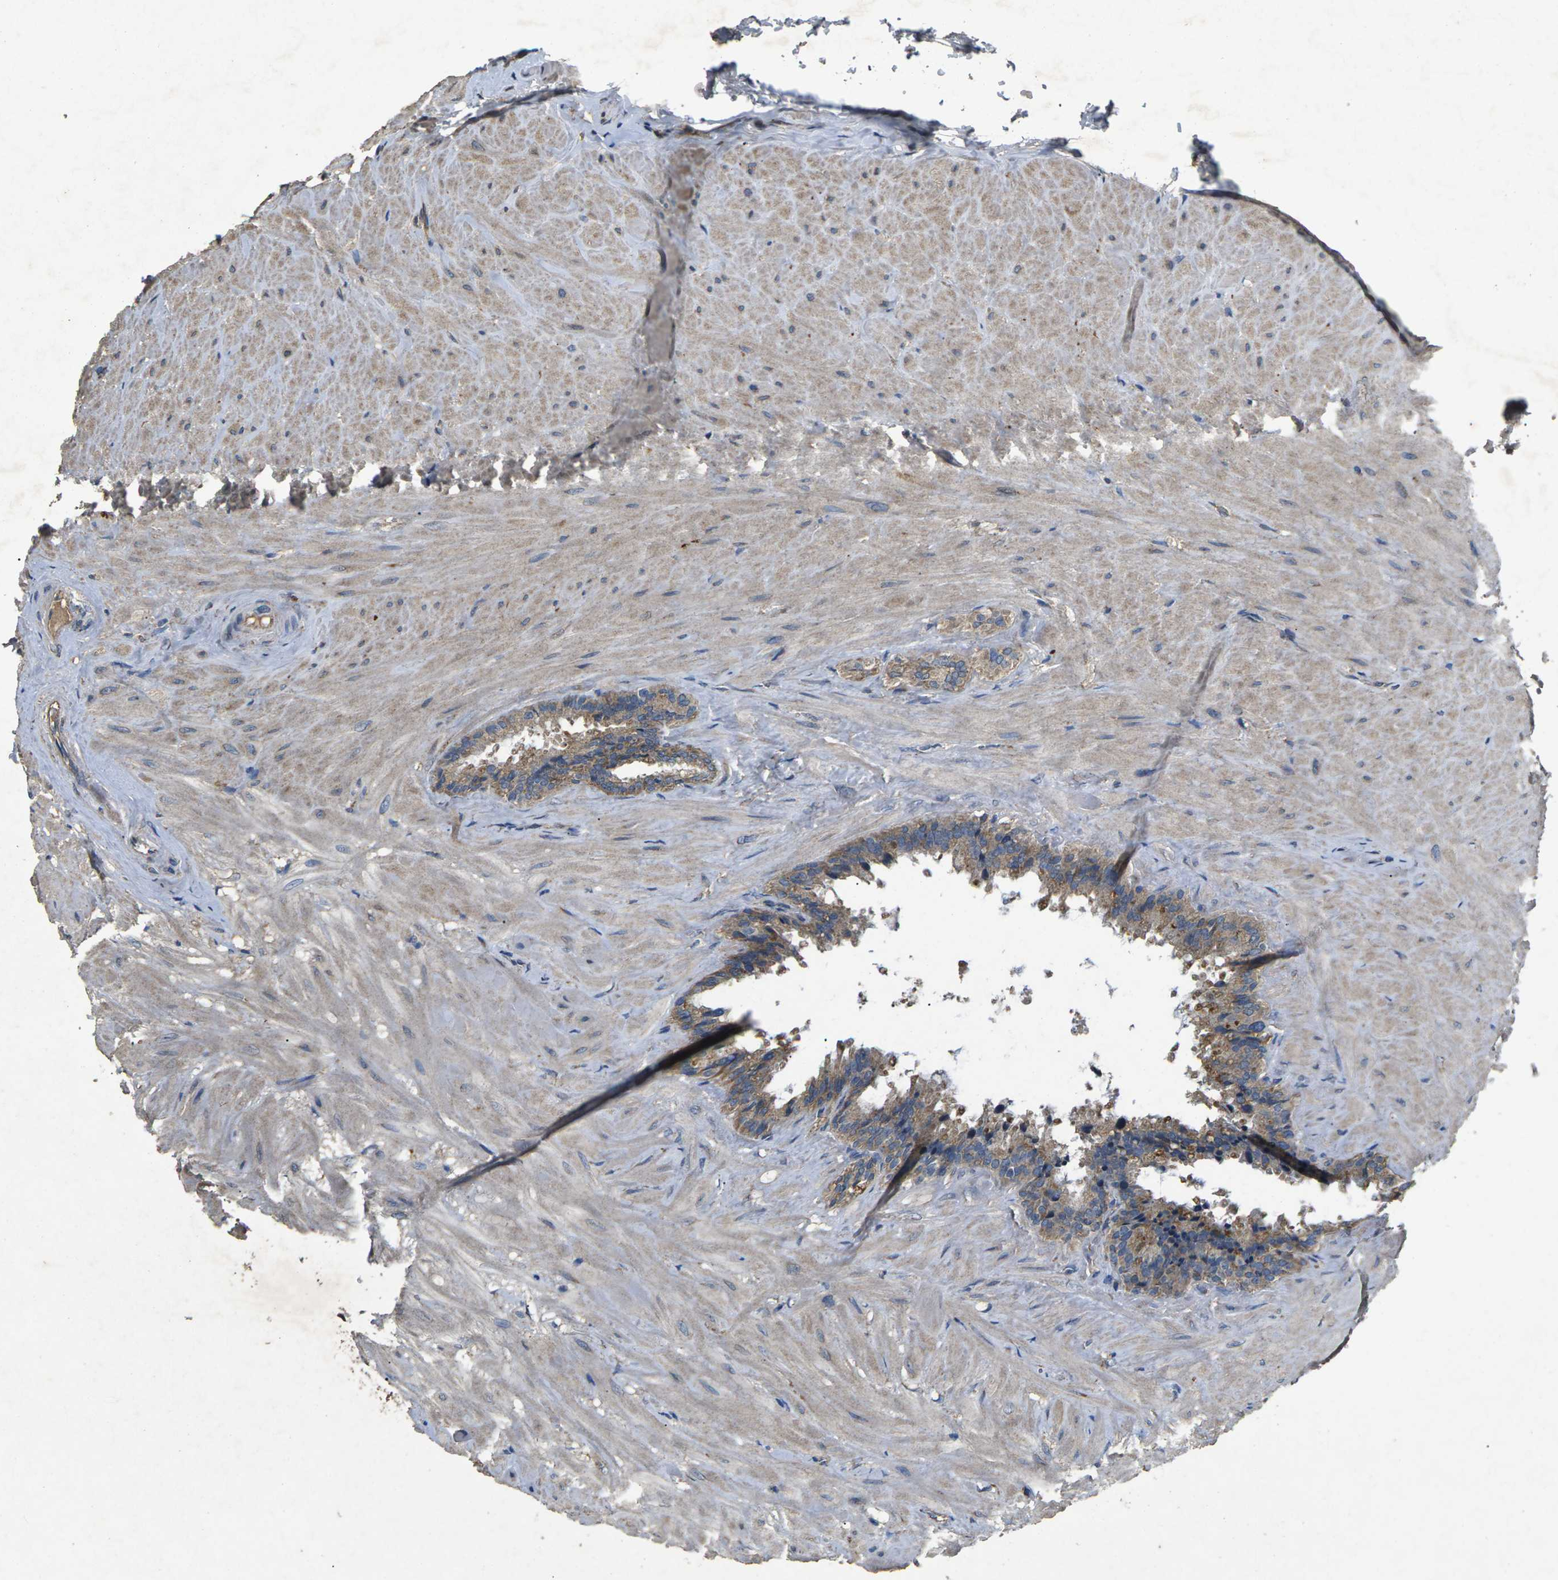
{"staining": {"intensity": "moderate", "quantity": ">75%", "location": "cytoplasmic/membranous"}, "tissue": "seminal vesicle", "cell_type": "Glandular cells", "image_type": "normal", "snomed": [{"axis": "morphology", "description": "Normal tissue, NOS"}, {"axis": "topography", "description": "Seminal veicle"}], "caption": "Immunohistochemical staining of benign seminal vesicle shows moderate cytoplasmic/membranous protein staining in about >75% of glandular cells.", "gene": "B4GAT1", "patient": {"sex": "male", "age": 46}}